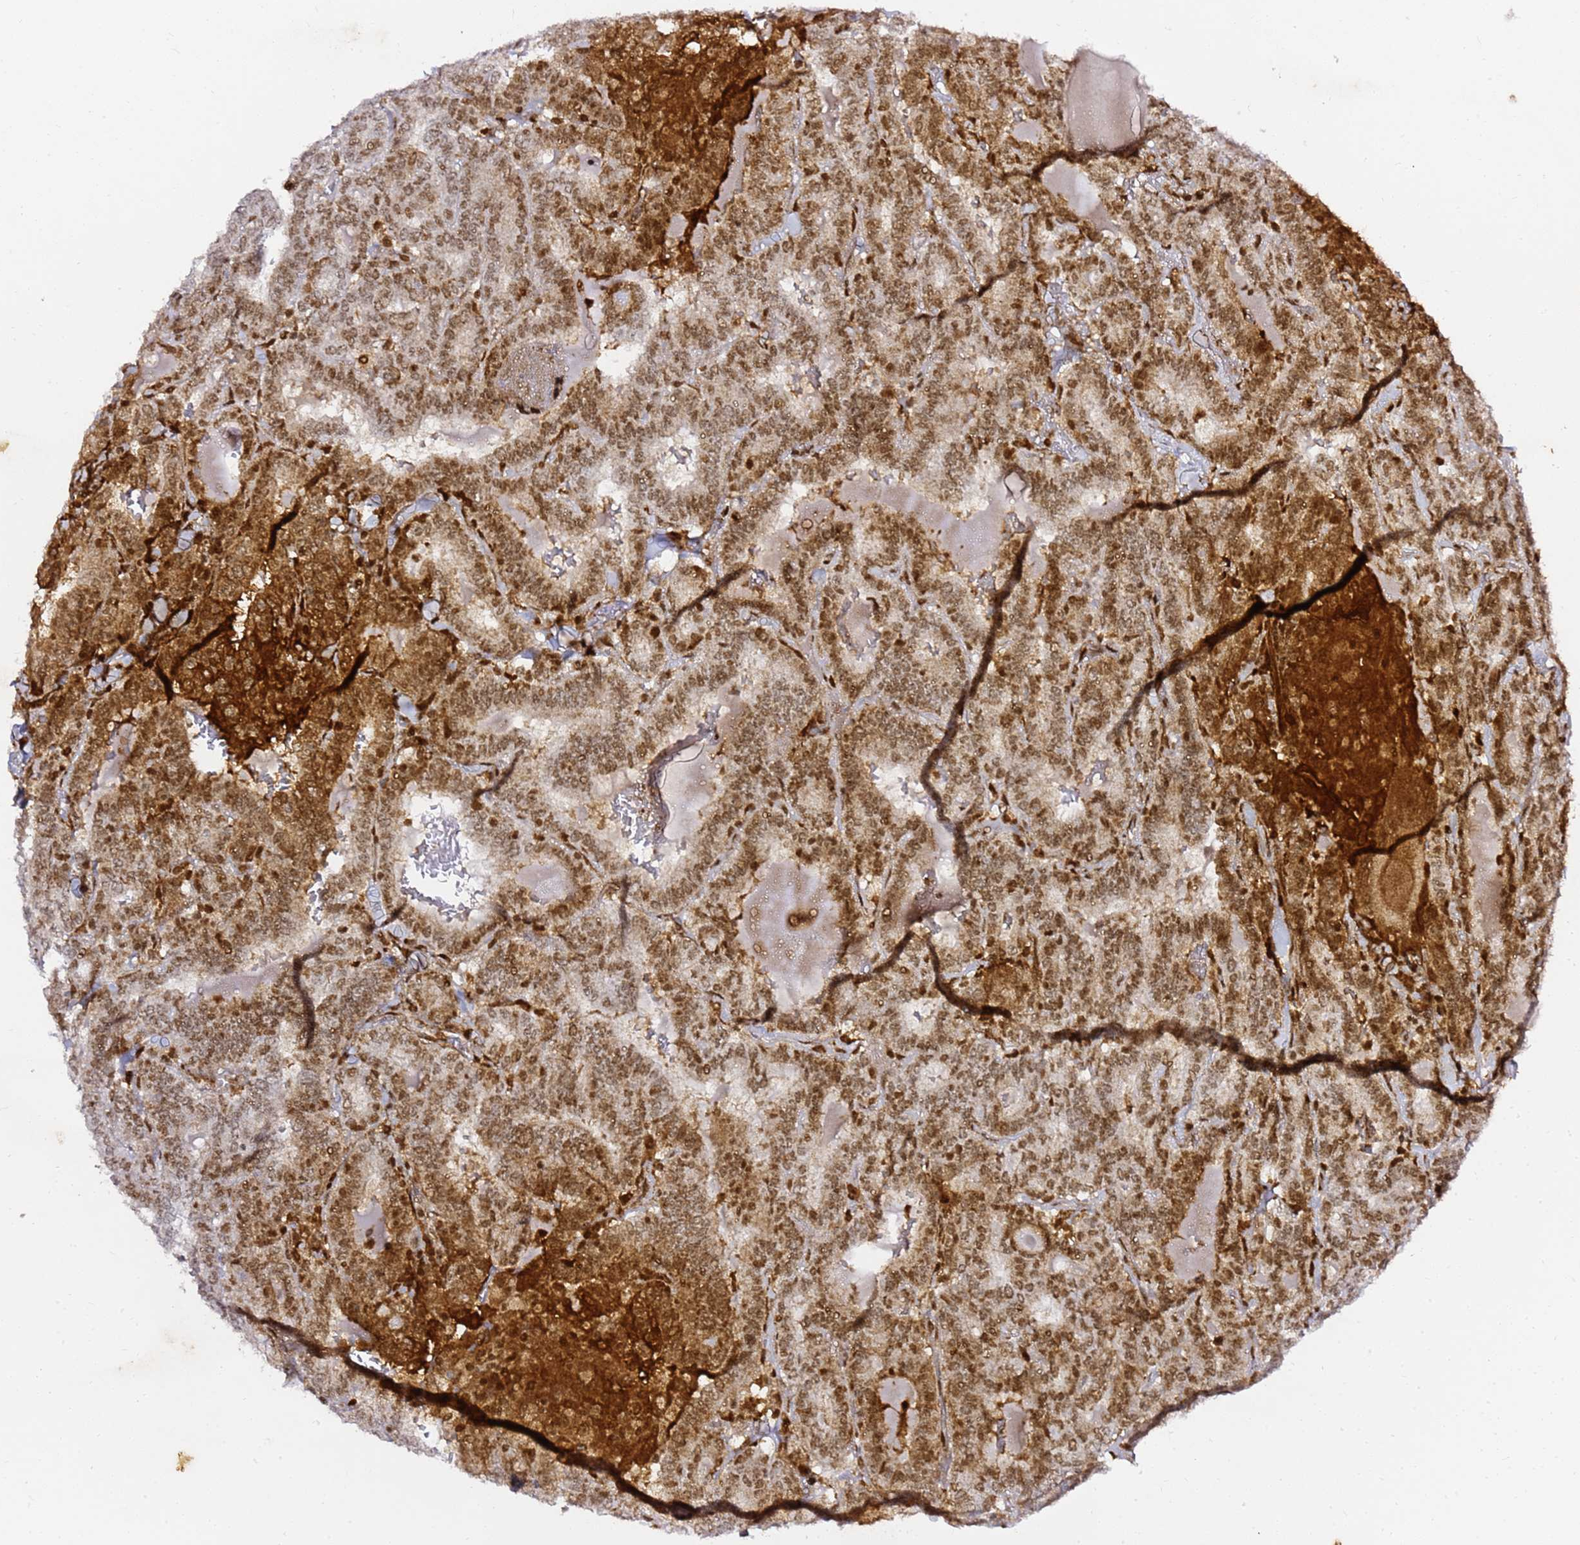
{"staining": {"intensity": "moderate", "quantity": ">75%", "location": "nuclear"}, "tissue": "thyroid cancer", "cell_type": "Tumor cells", "image_type": "cancer", "snomed": [{"axis": "morphology", "description": "Papillary adenocarcinoma, NOS"}, {"axis": "topography", "description": "Thyroid gland"}], "caption": "Thyroid cancer stained for a protein demonstrates moderate nuclear positivity in tumor cells. Ihc stains the protein in brown and the nuclei are stained blue.", "gene": "GBP2", "patient": {"sex": "female", "age": 72}}